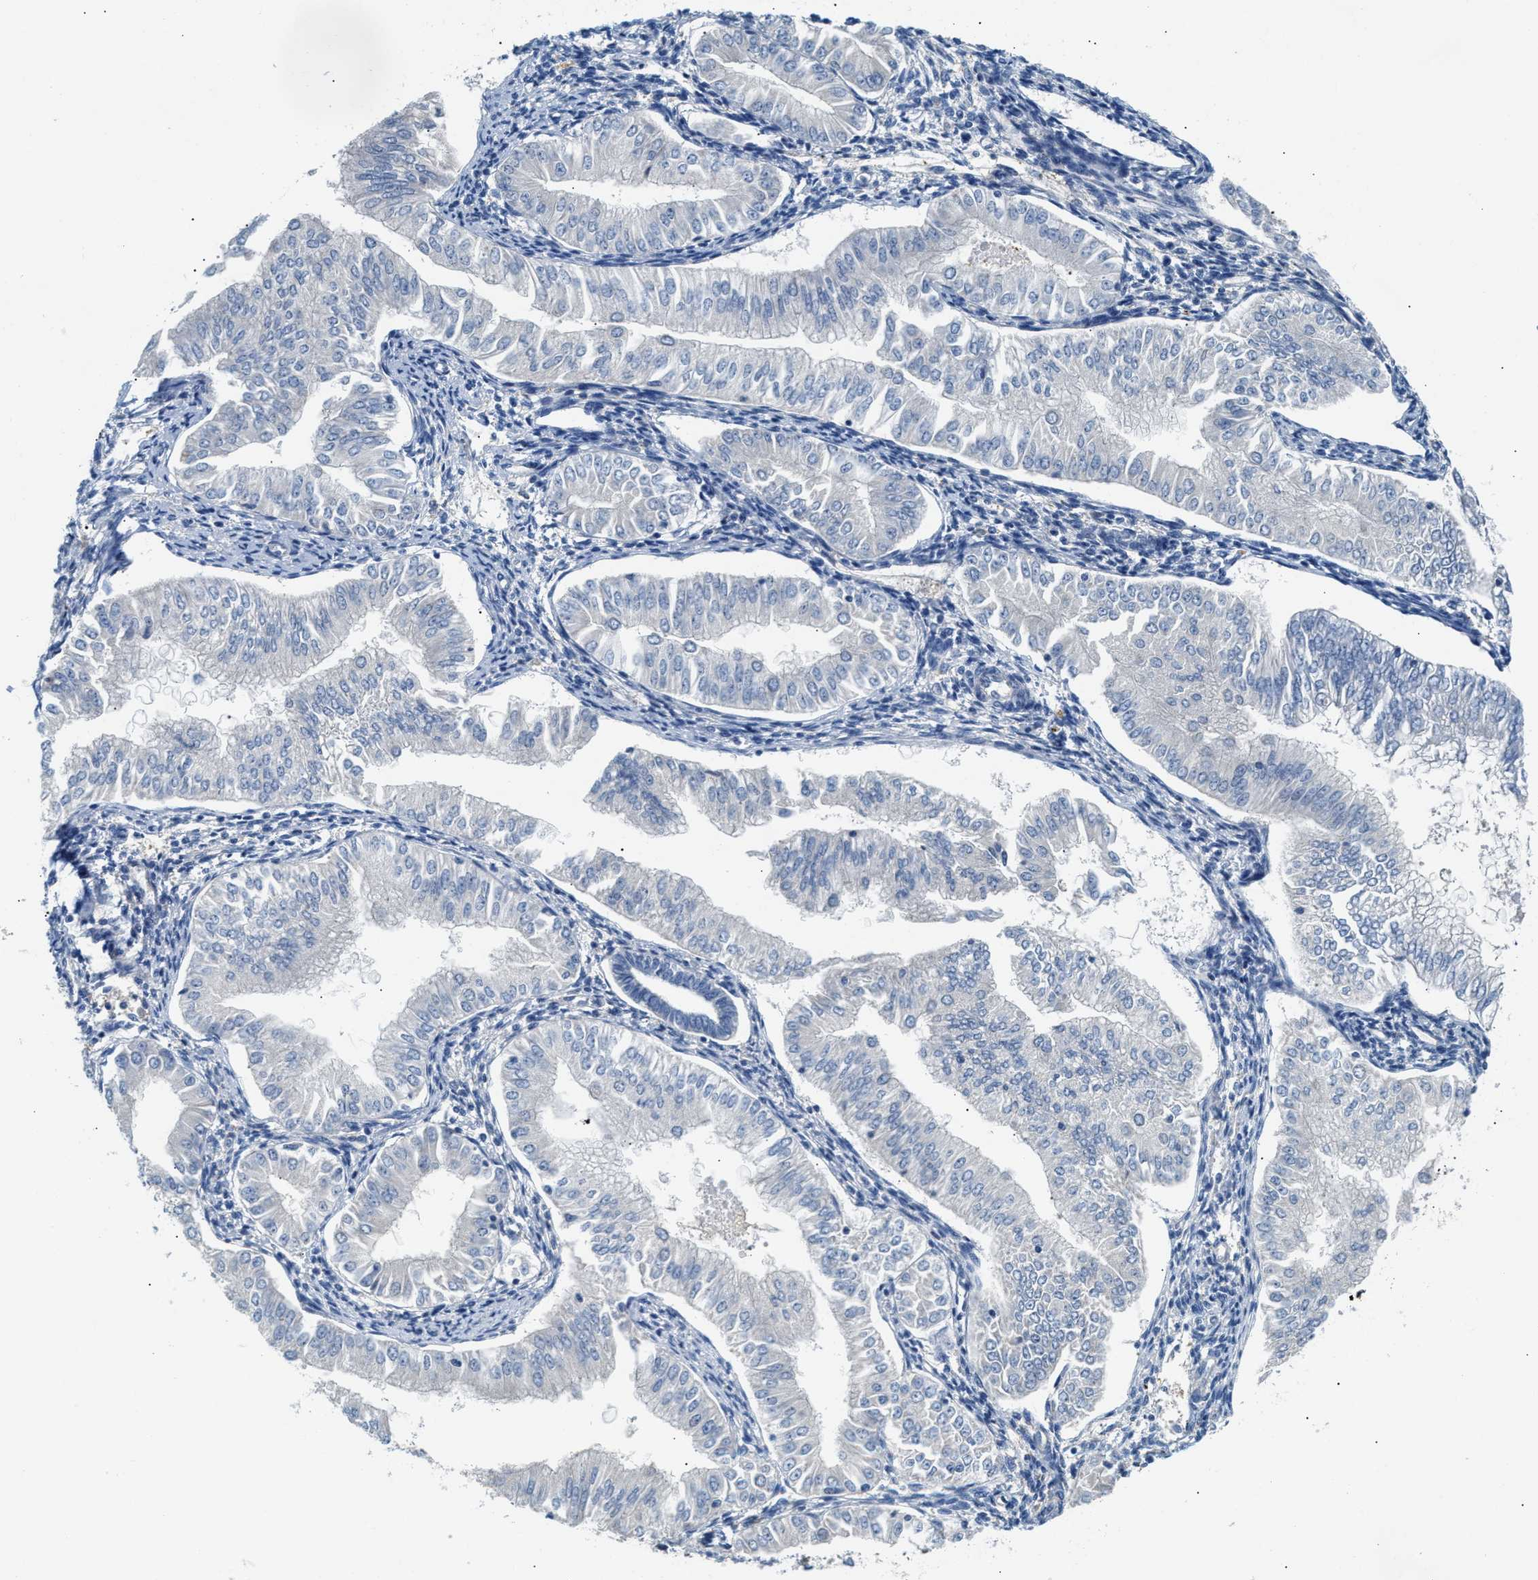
{"staining": {"intensity": "negative", "quantity": "none", "location": "none"}, "tissue": "endometrial cancer", "cell_type": "Tumor cells", "image_type": "cancer", "snomed": [{"axis": "morphology", "description": "Normal tissue, NOS"}, {"axis": "morphology", "description": "Adenocarcinoma, NOS"}, {"axis": "topography", "description": "Endometrium"}], "caption": "A photomicrograph of endometrial cancer (adenocarcinoma) stained for a protein displays no brown staining in tumor cells.", "gene": "NSUN7", "patient": {"sex": "female", "age": 53}}